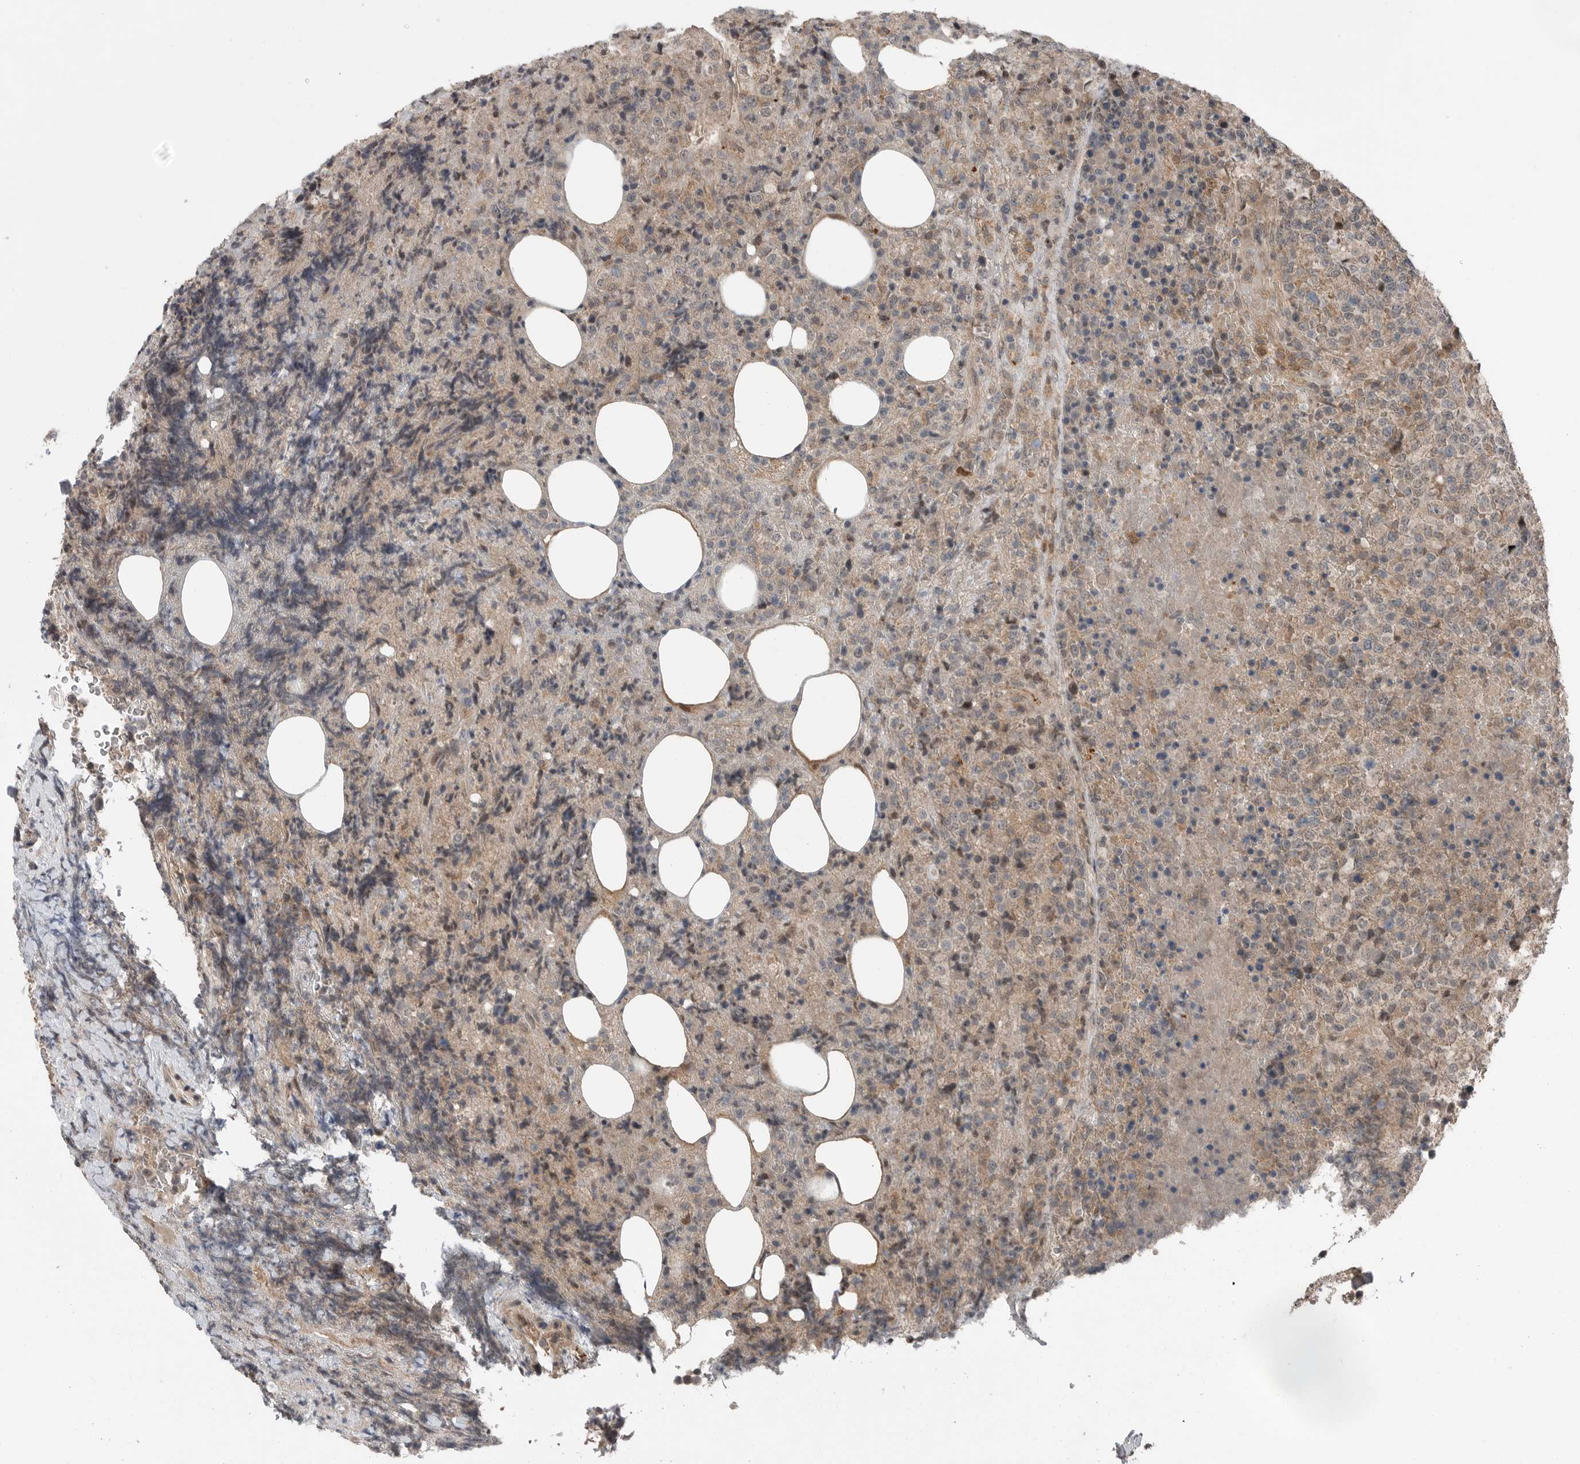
{"staining": {"intensity": "weak", "quantity": "25%-75%", "location": "cytoplasmic/membranous"}, "tissue": "lymphoma", "cell_type": "Tumor cells", "image_type": "cancer", "snomed": [{"axis": "morphology", "description": "Malignant lymphoma, non-Hodgkin's type, High grade"}, {"axis": "topography", "description": "Lymph node"}], "caption": "Approximately 25%-75% of tumor cells in human high-grade malignant lymphoma, non-Hodgkin's type show weak cytoplasmic/membranous protein staining as visualized by brown immunohistochemical staining.", "gene": "SCP2", "patient": {"sex": "male", "age": 13}}